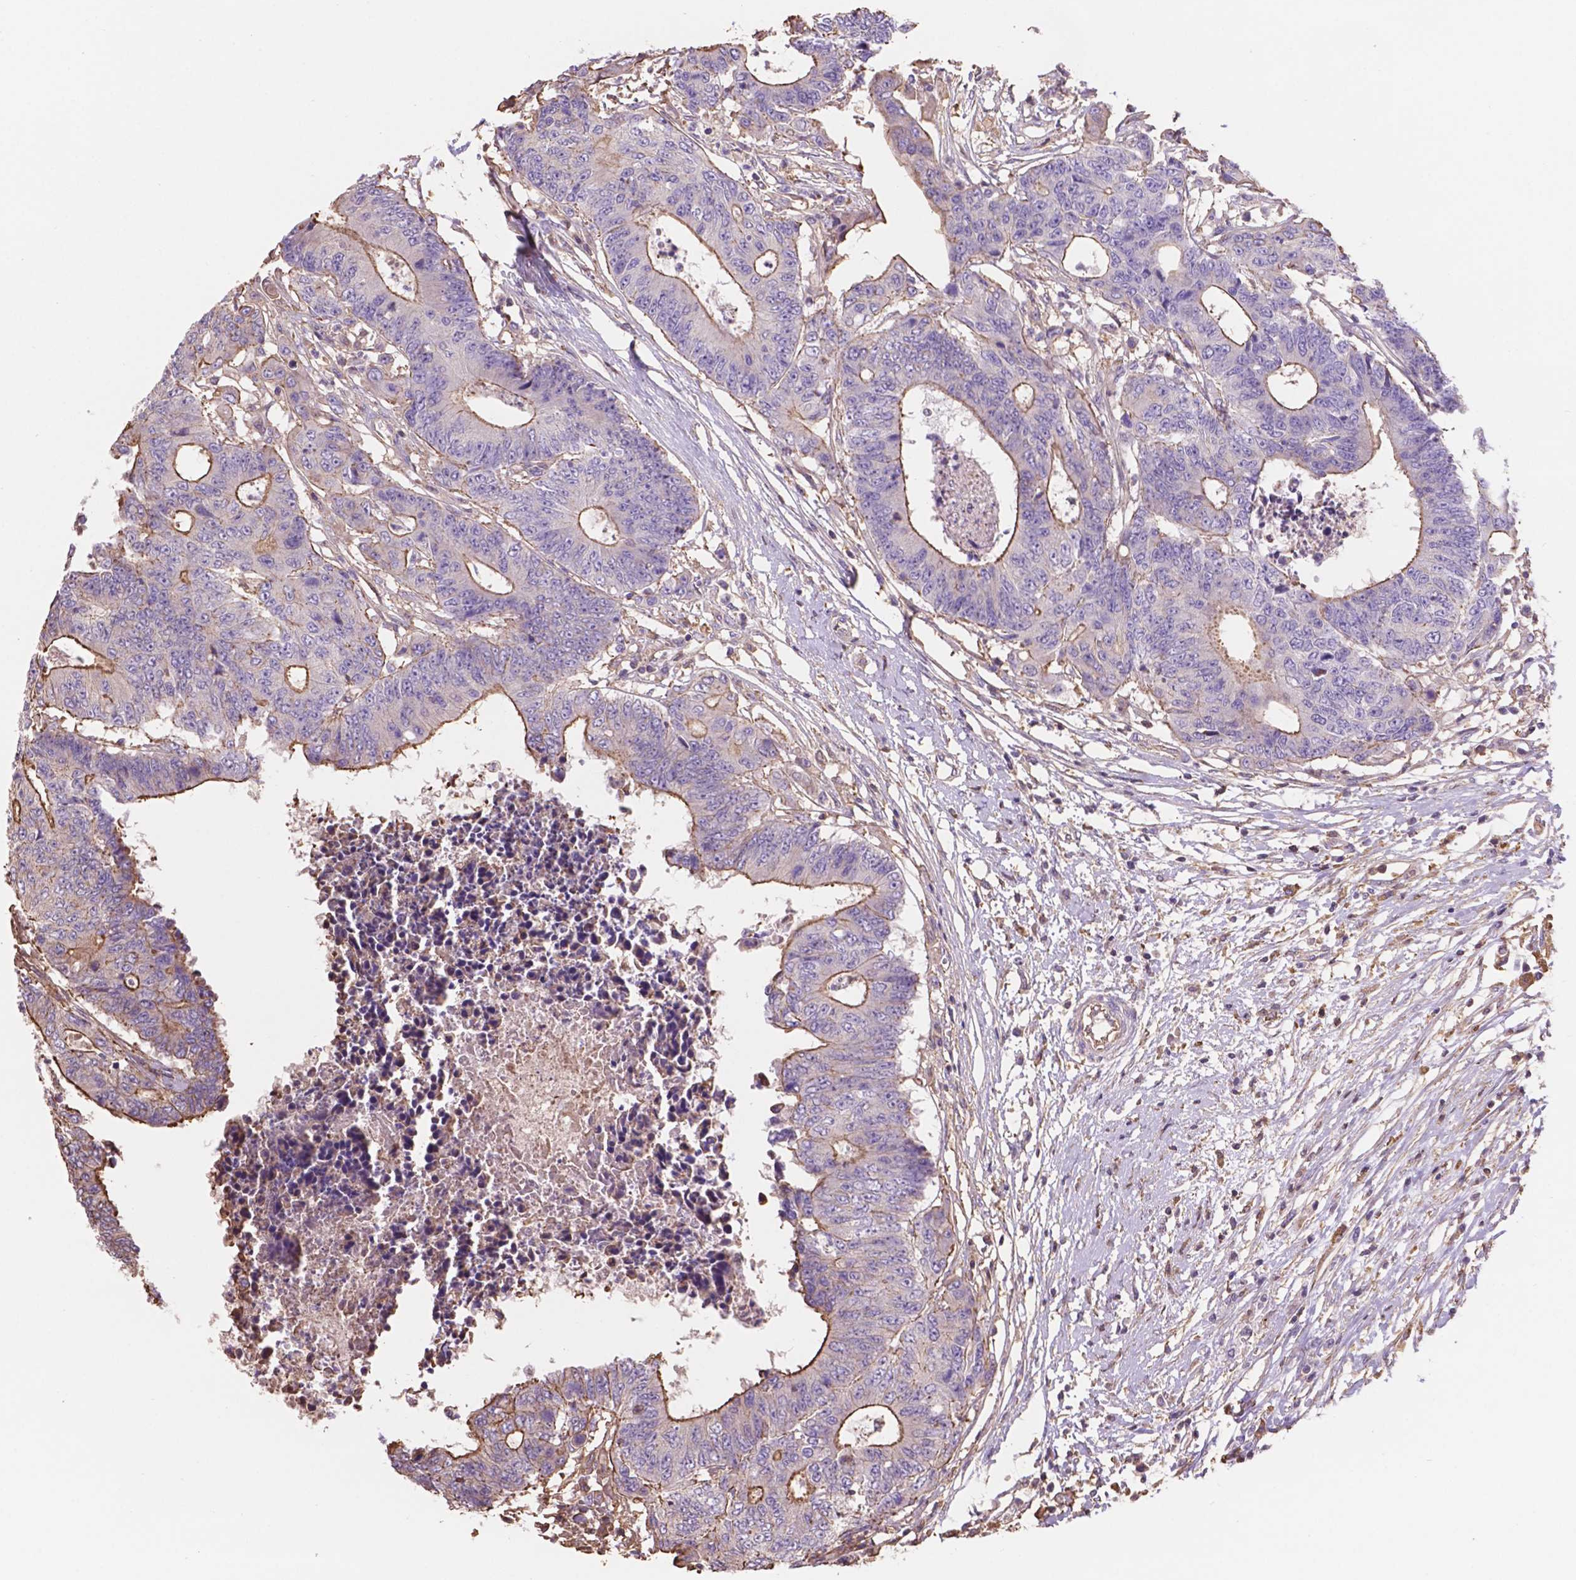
{"staining": {"intensity": "strong", "quantity": "<25%", "location": "cytoplasmic/membranous"}, "tissue": "colorectal cancer", "cell_type": "Tumor cells", "image_type": "cancer", "snomed": [{"axis": "morphology", "description": "Adenocarcinoma, NOS"}, {"axis": "topography", "description": "Colon"}], "caption": "The image displays a brown stain indicating the presence of a protein in the cytoplasmic/membranous of tumor cells in colorectal cancer (adenocarcinoma). The protein is shown in brown color, while the nuclei are stained blue.", "gene": "NIPA2", "patient": {"sex": "female", "age": 48}}